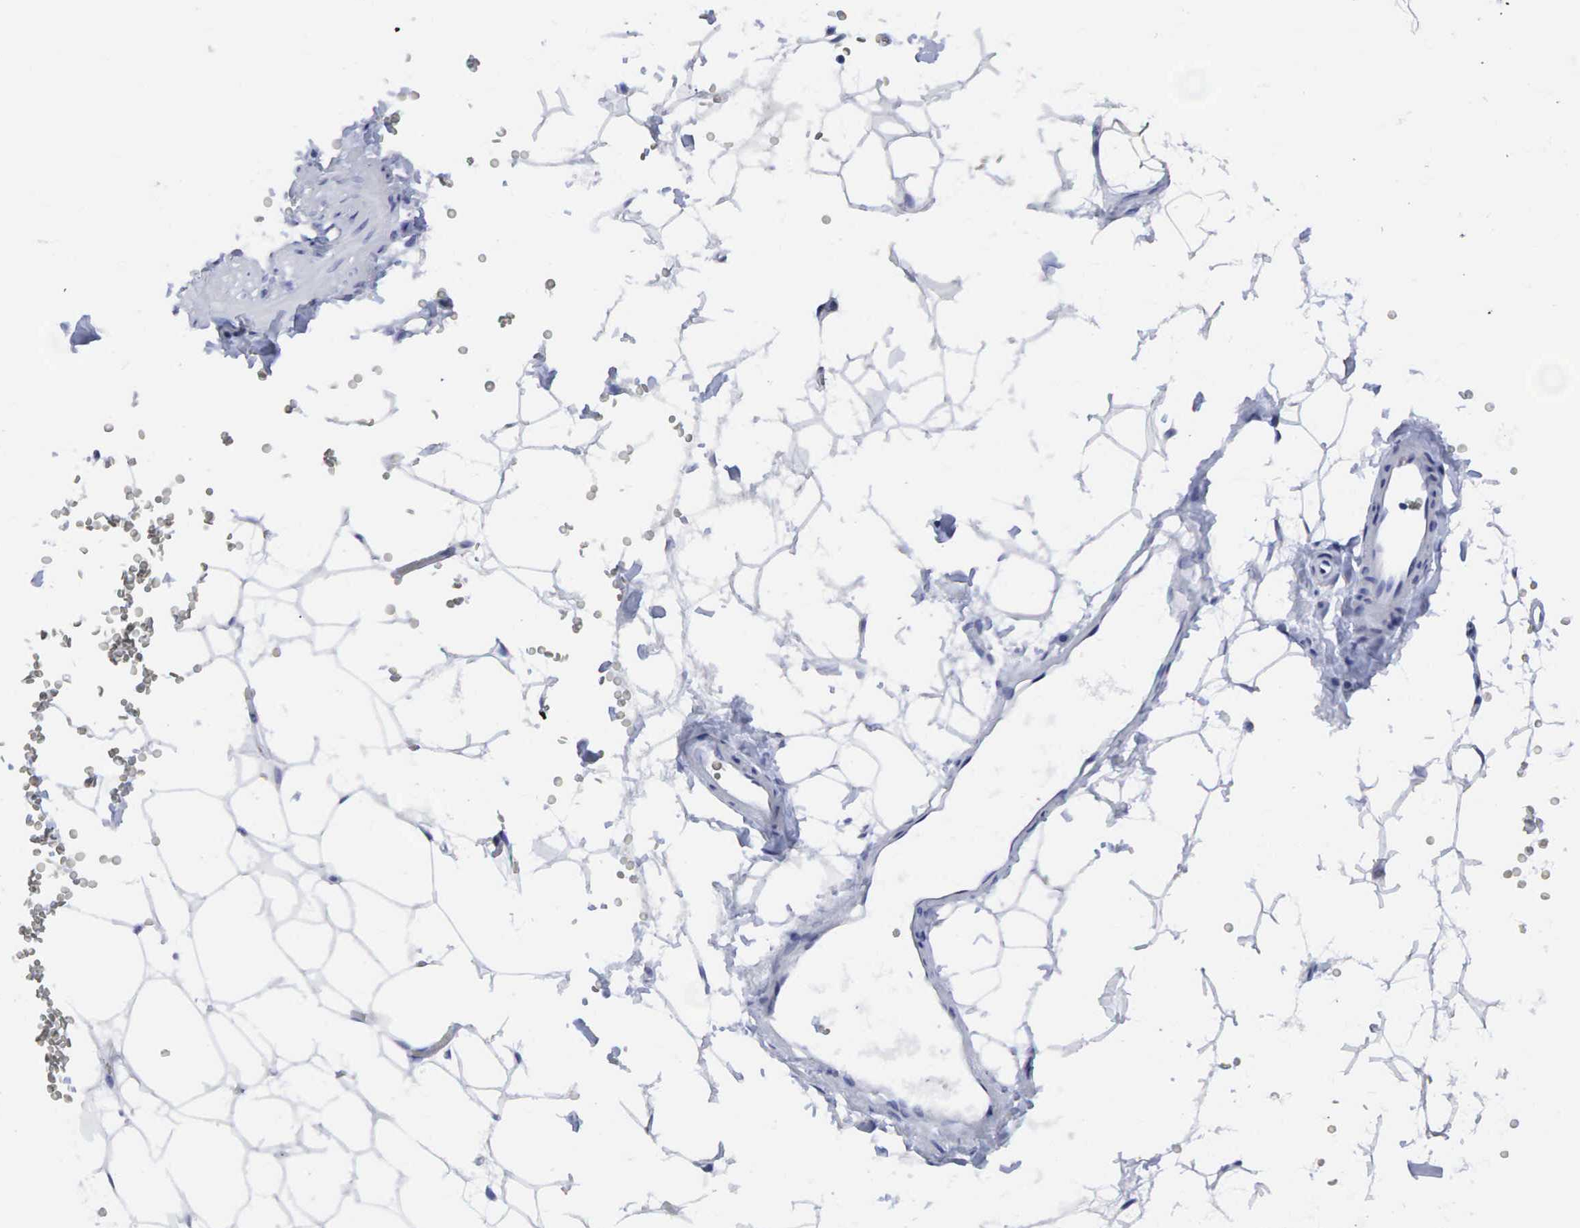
{"staining": {"intensity": "negative", "quantity": "none", "location": "none"}, "tissue": "adipose tissue", "cell_type": "Adipocytes", "image_type": "normal", "snomed": [{"axis": "morphology", "description": "Normal tissue, NOS"}, {"axis": "morphology", "description": "Inflammation, NOS"}, {"axis": "topography", "description": "Lymph node"}, {"axis": "topography", "description": "Peripheral nerve tissue"}], "caption": "High power microscopy photomicrograph of an immunohistochemistry (IHC) micrograph of unremarkable adipose tissue, revealing no significant expression in adipocytes.", "gene": "CEACAM5", "patient": {"sex": "male", "age": 52}}